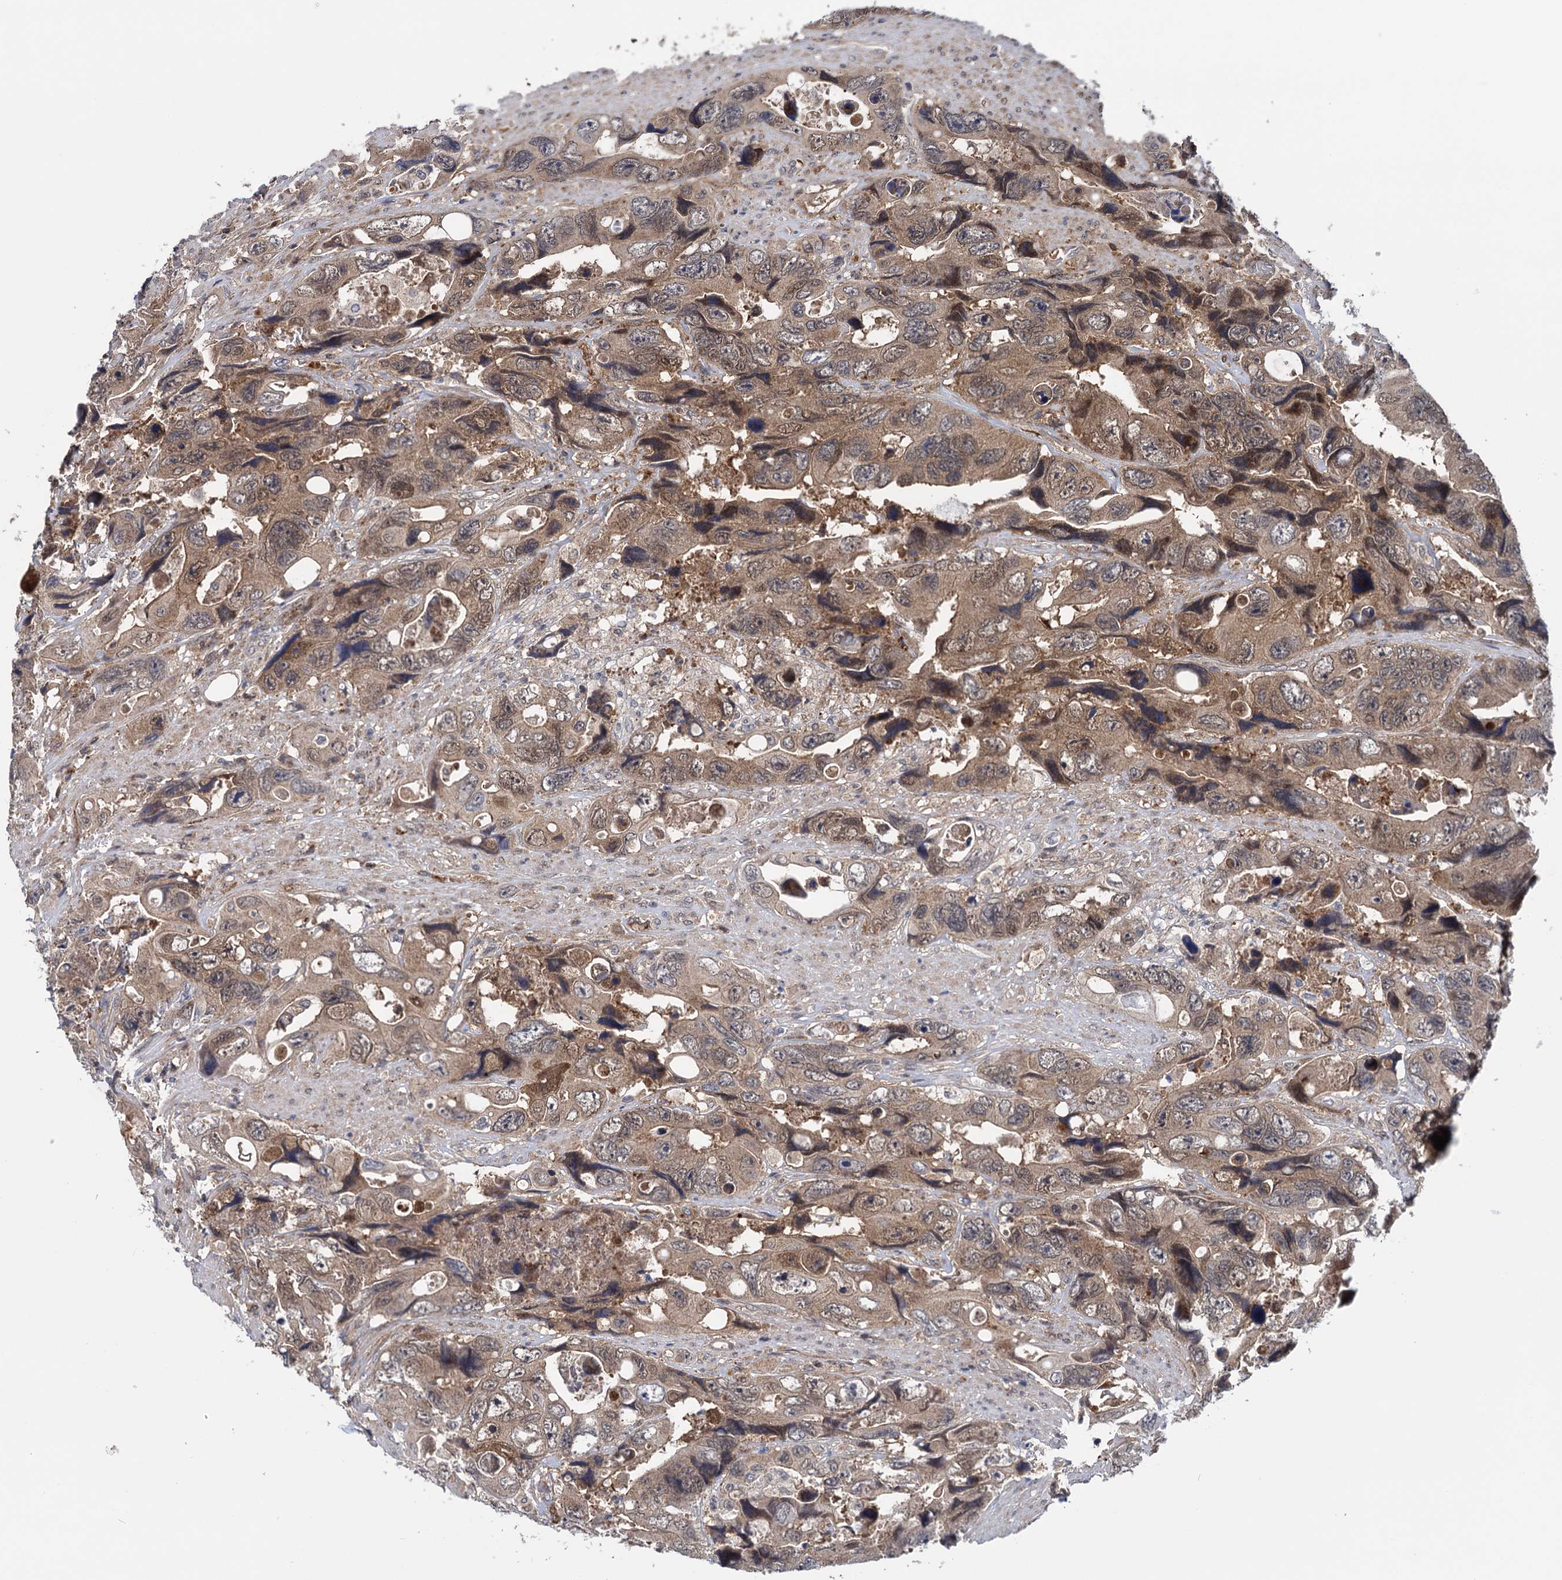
{"staining": {"intensity": "weak", "quantity": ">75%", "location": "cytoplasmic/membranous"}, "tissue": "colorectal cancer", "cell_type": "Tumor cells", "image_type": "cancer", "snomed": [{"axis": "morphology", "description": "Adenocarcinoma, NOS"}, {"axis": "topography", "description": "Rectum"}], "caption": "A brown stain highlights weak cytoplasmic/membranous positivity of a protein in human colorectal cancer (adenocarcinoma) tumor cells.", "gene": "GLO1", "patient": {"sex": "male", "age": 57}}